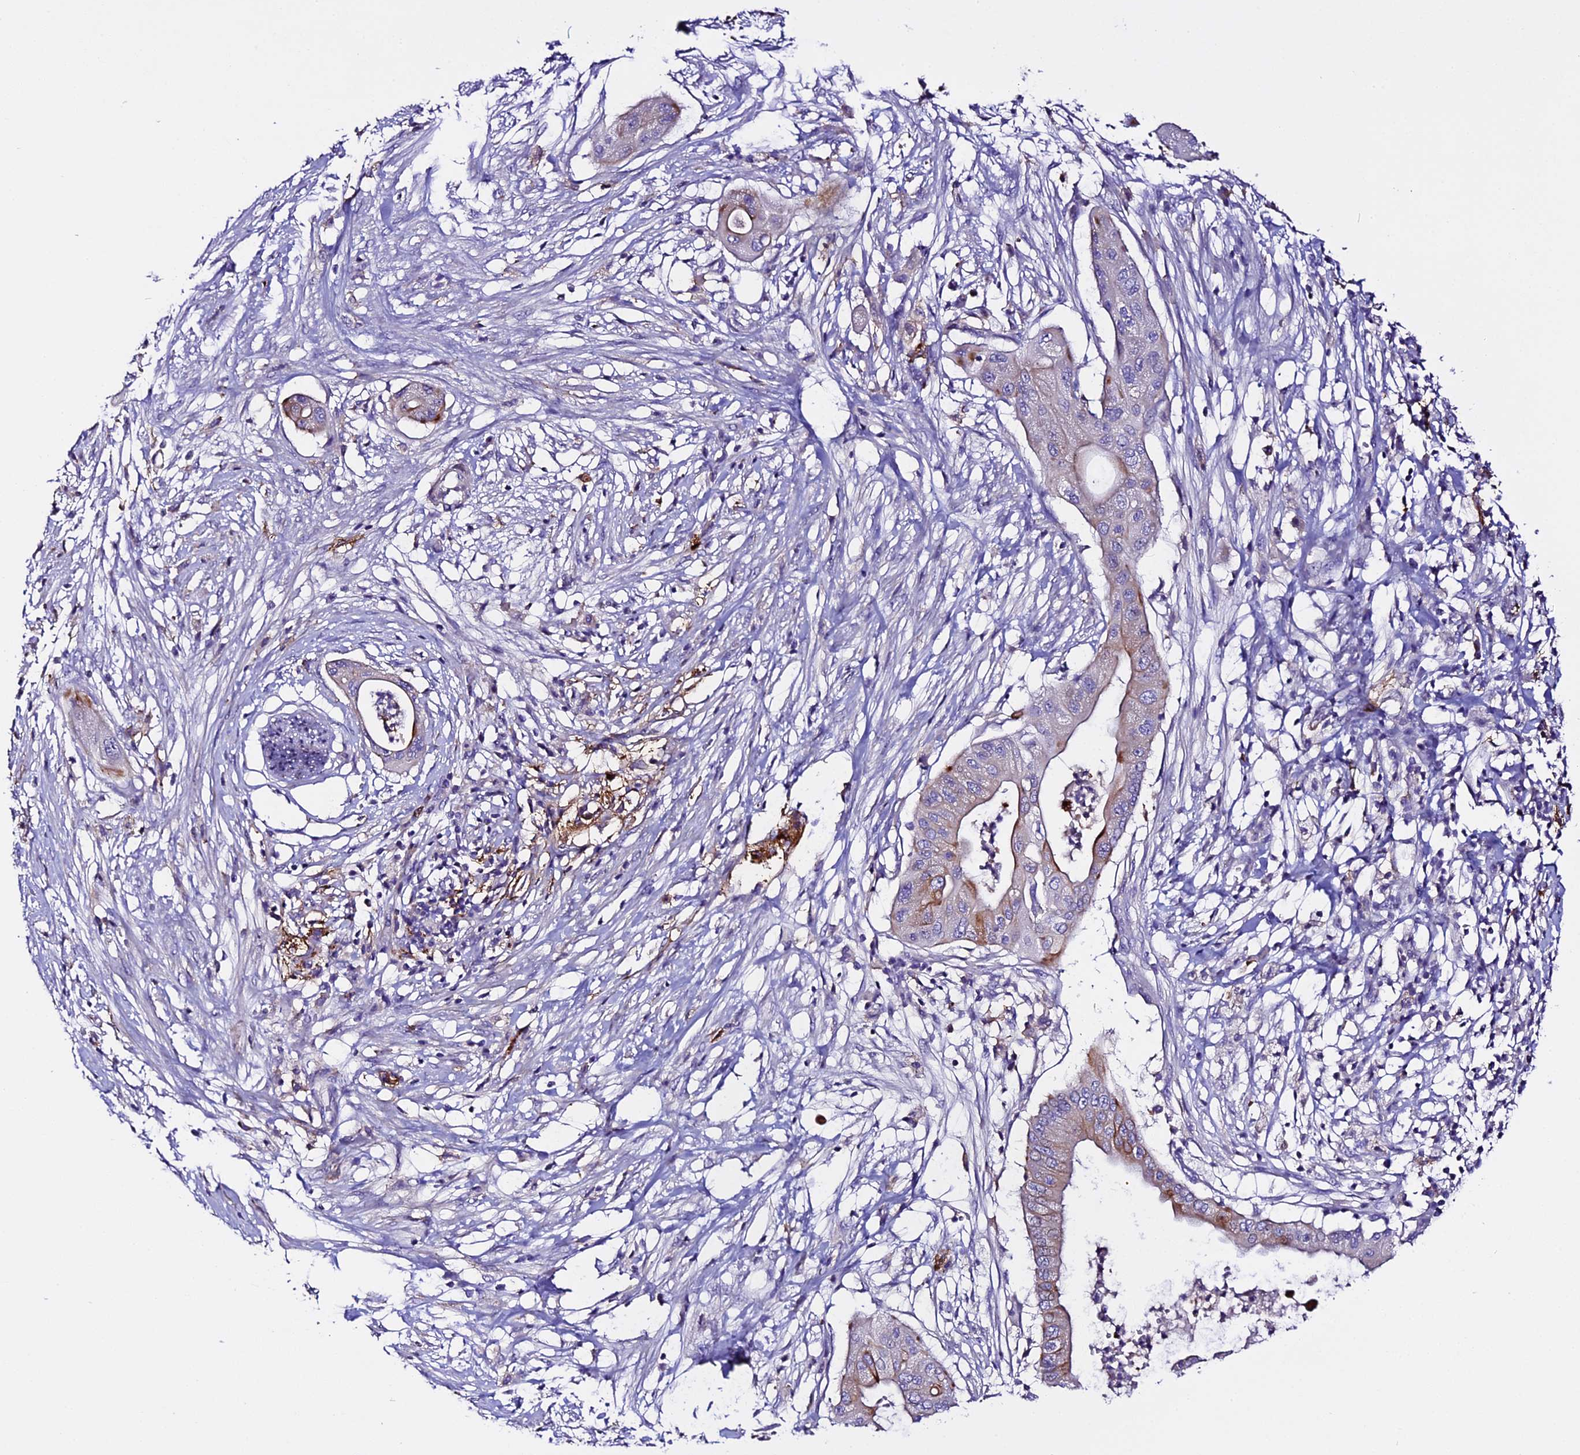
{"staining": {"intensity": "strong", "quantity": "<25%", "location": "cytoplasmic/membranous"}, "tissue": "pancreatic cancer", "cell_type": "Tumor cells", "image_type": "cancer", "snomed": [{"axis": "morphology", "description": "Adenocarcinoma, NOS"}, {"axis": "topography", "description": "Pancreas"}], "caption": "This is a histology image of IHC staining of pancreatic adenocarcinoma, which shows strong expression in the cytoplasmic/membranous of tumor cells.", "gene": "NOD2", "patient": {"sex": "male", "age": 68}}